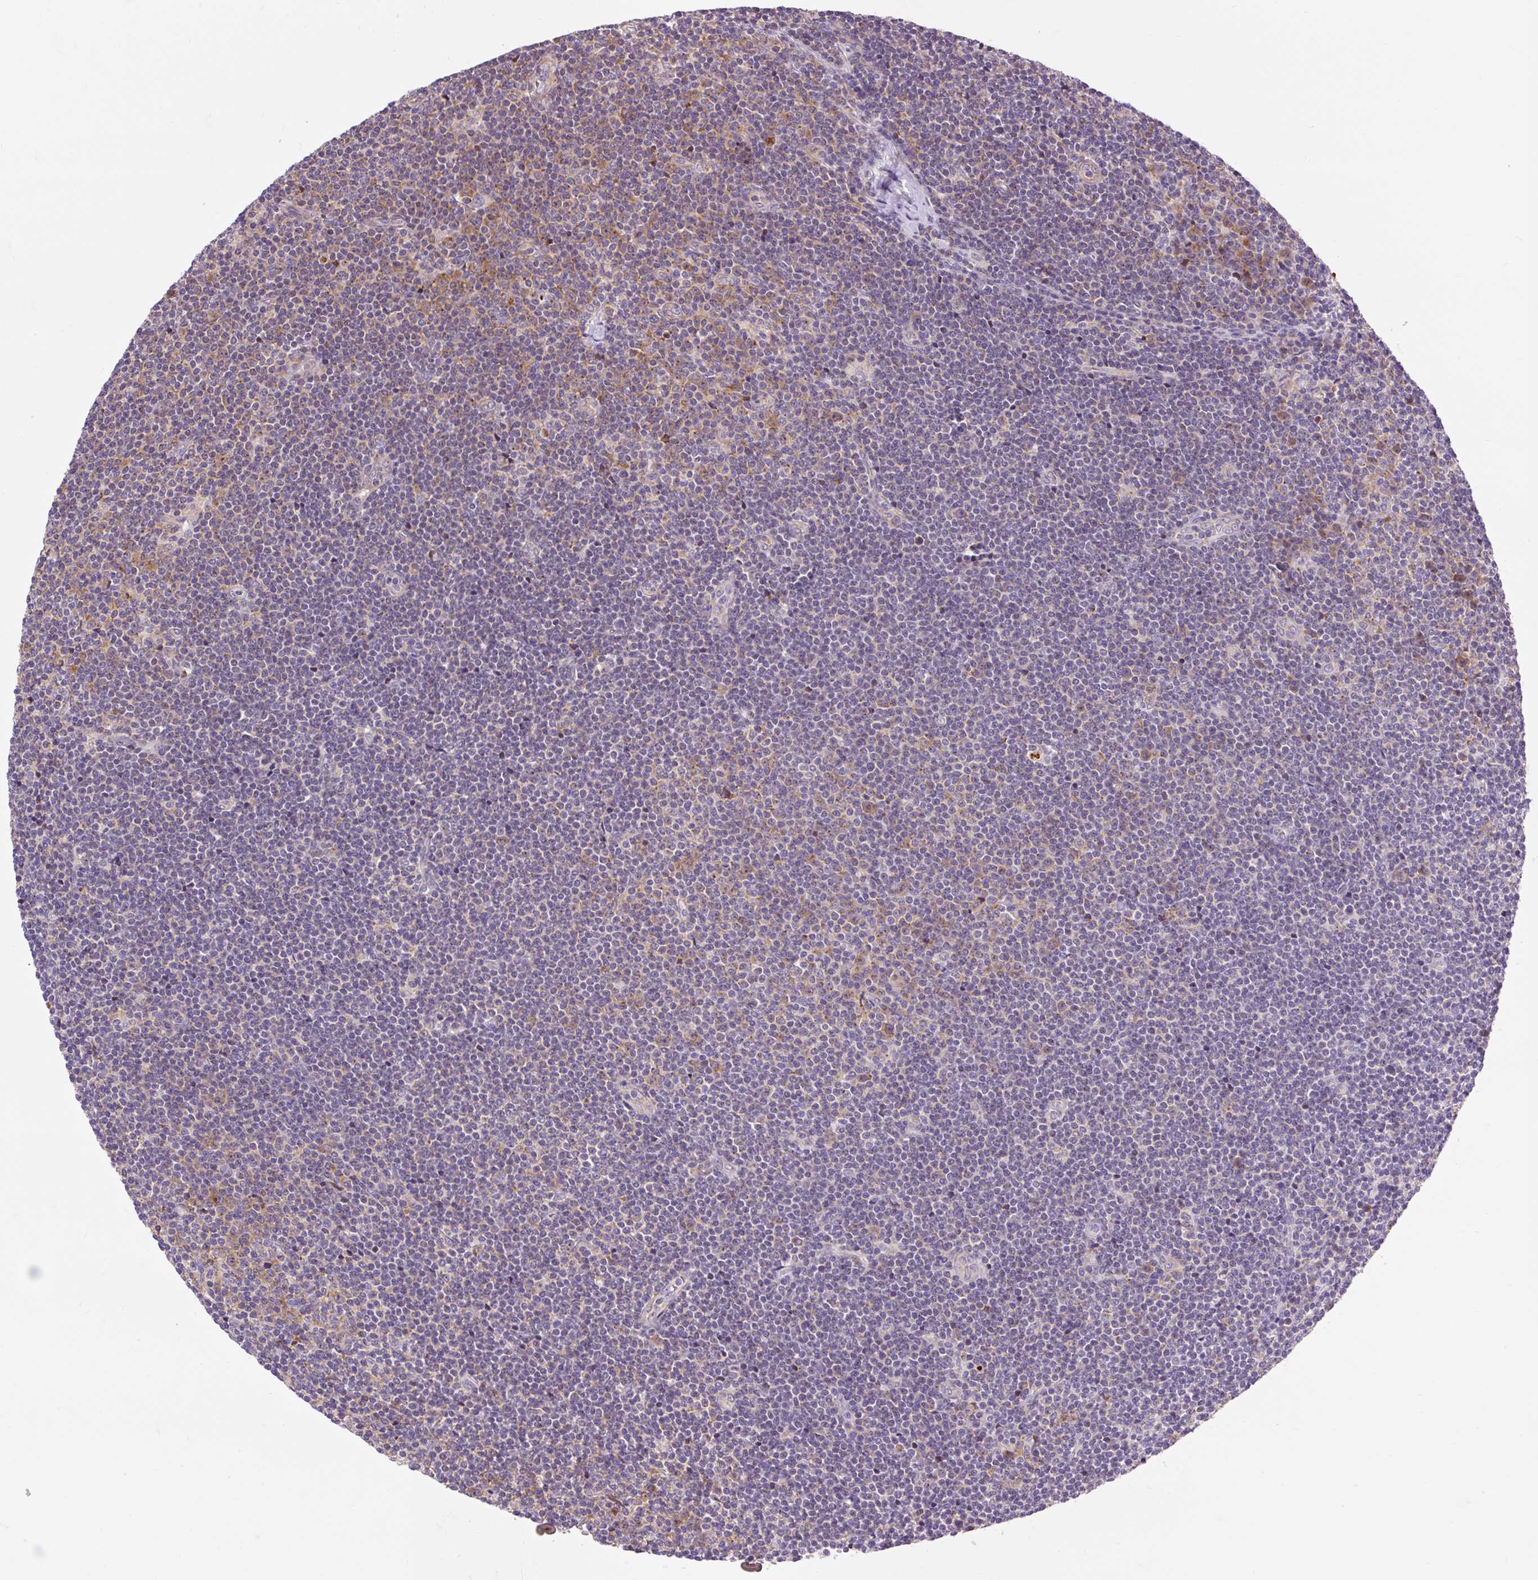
{"staining": {"intensity": "weak", "quantity": "<25%", "location": "cytoplasmic/membranous"}, "tissue": "lymphoma", "cell_type": "Tumor cells", "image_type": "cancer", "snomed": [{"axis": "morphology", "description": "Malignant lymphoma, non-Hodgkin's type, Low grade"}, {"axis": "topography", "description": "Lymph node"}], "caption": "A high-resolution image shows IHC staining of malignant lymphoma, non-Hodgkin's type (low-grade), which reveals no significant positivity in tumor cells.", "gene": "GPR45", "patient": {"sex": "male", "age": 48}}